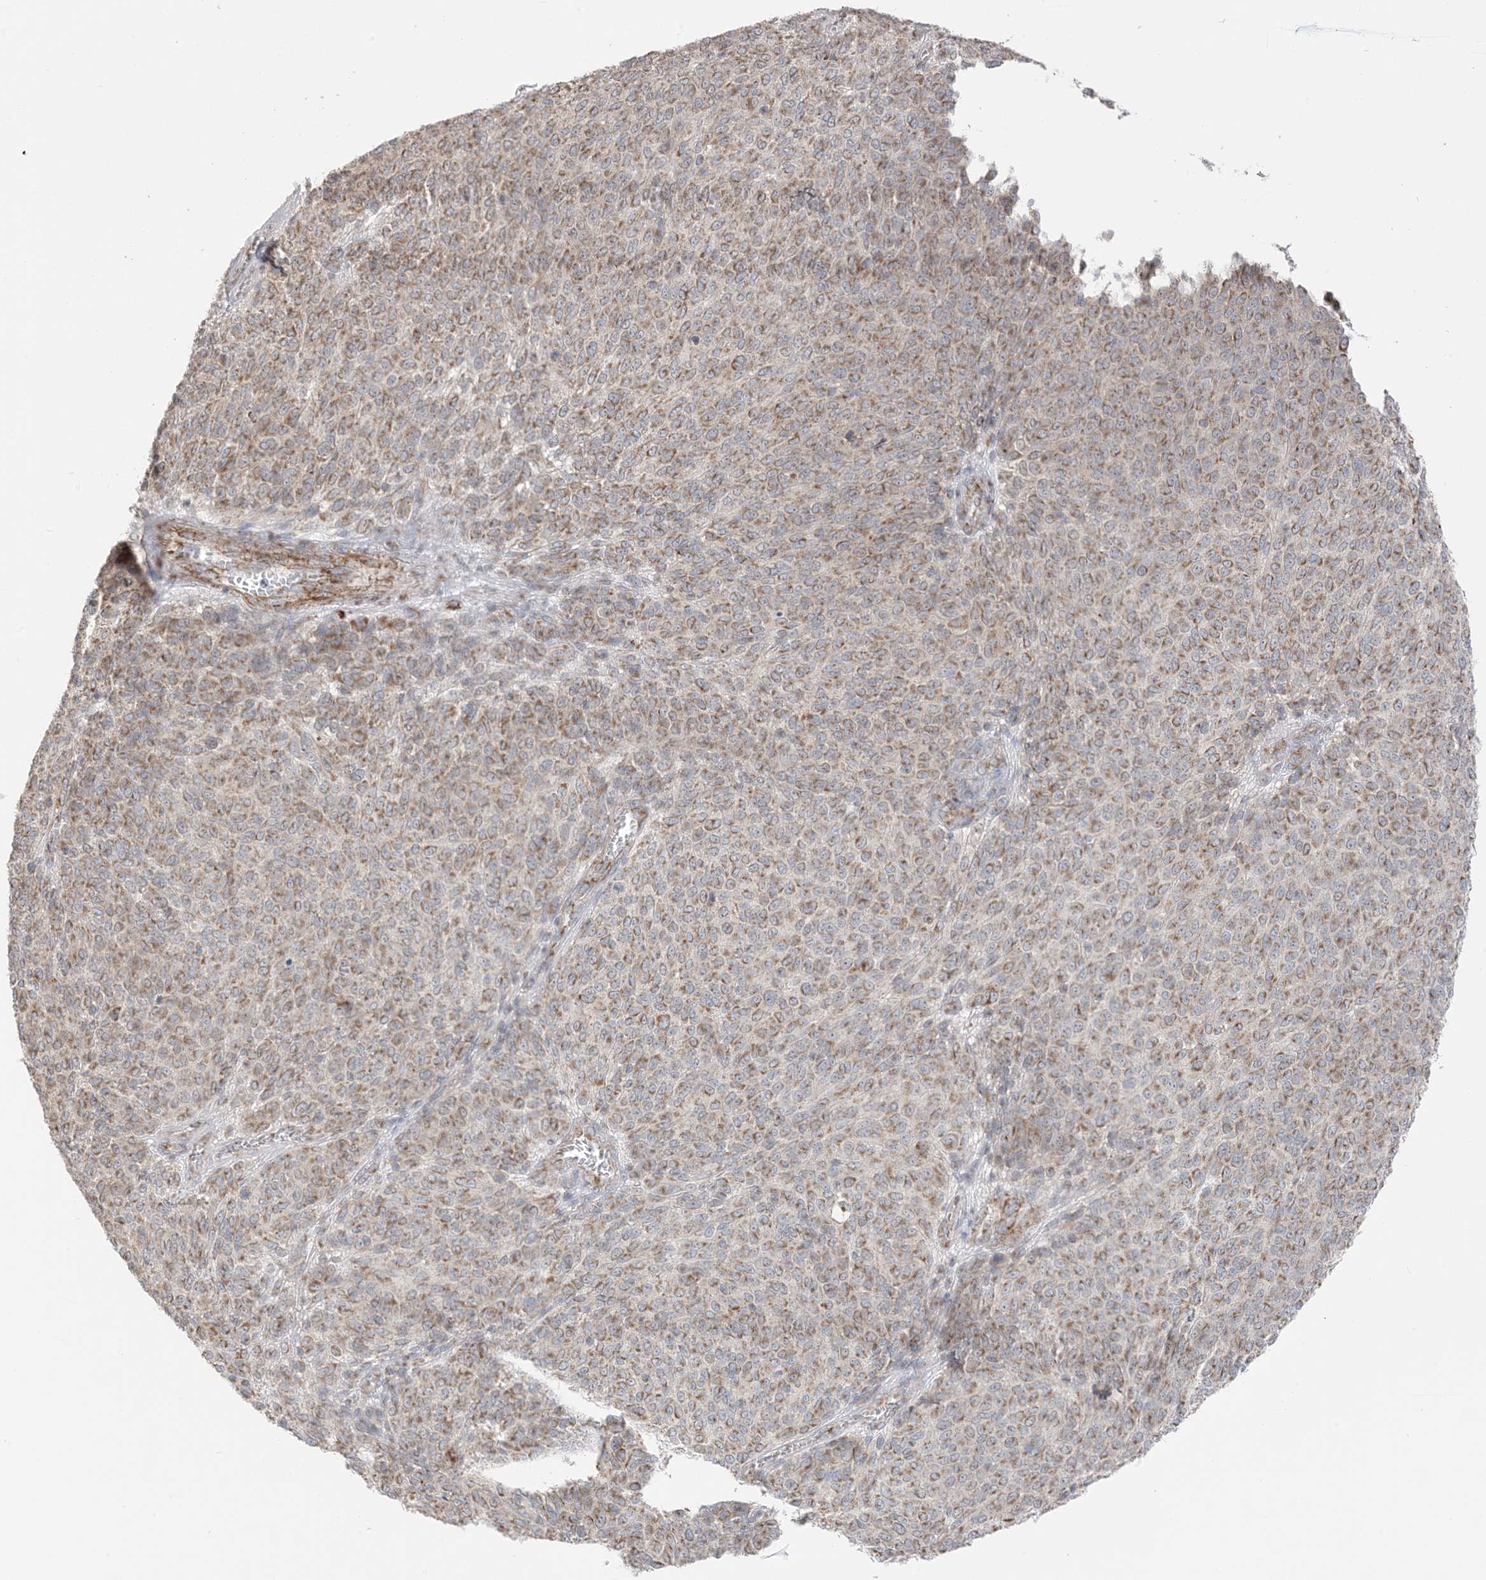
{"staining": {"intensity": "moderate", "quantity": ">75%", "location": "cytoplasmic/membranous"}, "tissue": "melanoma", "cell_type": "Tumor cells", "image_type": "cancer", "snomed": [{"axis": "morphology", "description": "Malignant melanoma, NOS"}, {"axis": "topography", "description": "Skin"}], "caption": "Protein staining of malignant melanoma tissue demonstrates moderate cytoplasmic/membranous staining in about >75% of tumor cells. (Stains: DAB (3,3'-diaminobenzidine) in brown, nuclei in blue, Microscopy: brightfield microscopy at high magnification).", "gene": "SLC25A12", "patient": {"sex": "male", "age": 73}}